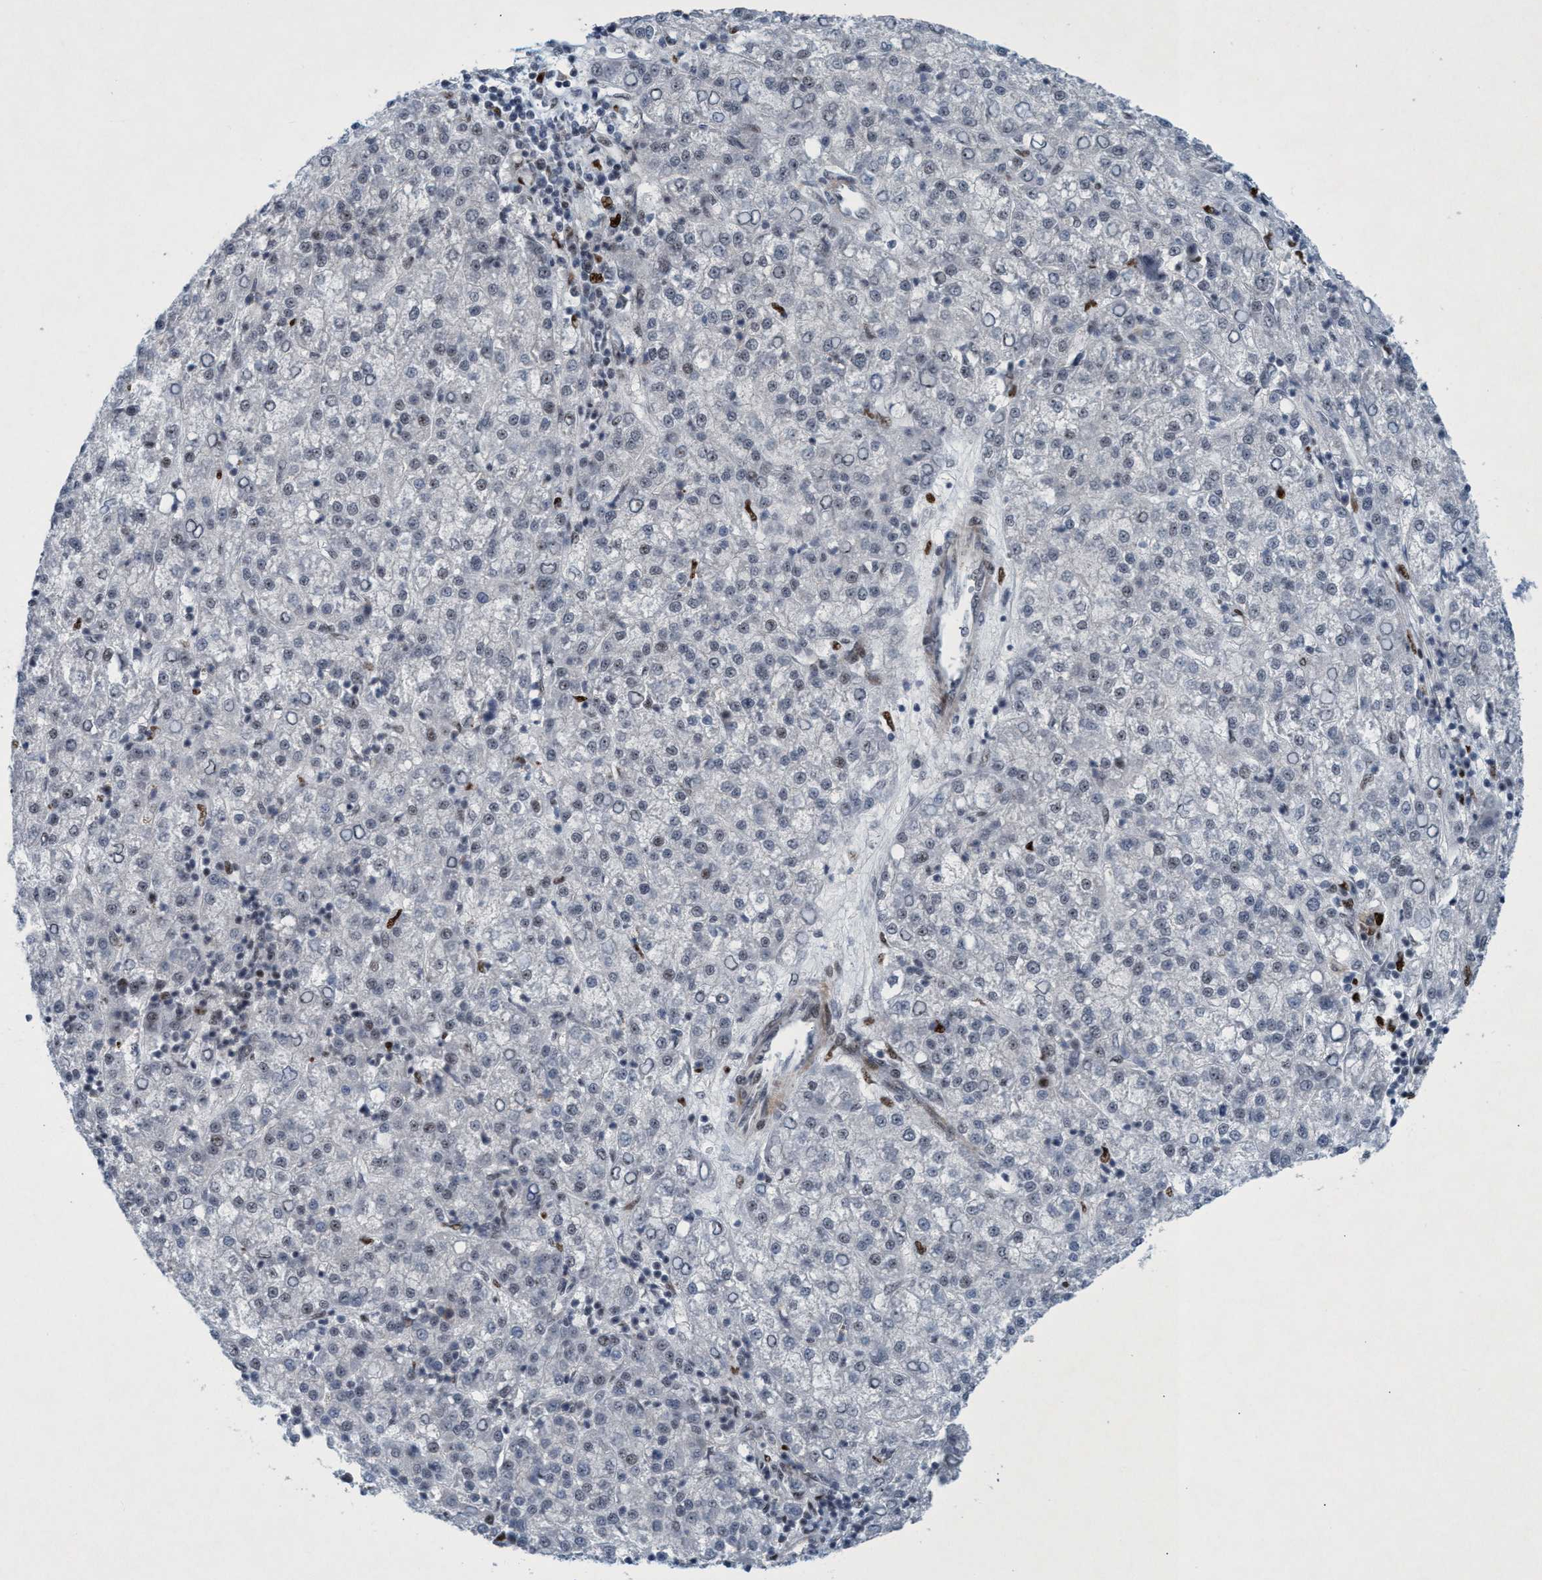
{"staining": {"intensity": "negative", "quantity": "none", "location": "none"}, "tissue": "liver cancer", "cell_type": "Tumor cells", "image_type": "cancer", "snomed": [{"axis": "morphology", "description": "Carcinoma, Hepatocellular, NOS"}, {"axis": "topography", "description": "Liver"}], "caption": "High power microscopy micrograph of an immunohistochemistry (IHC) photomicrograph of liver cancer, revealing no significant staining in tumor cells. The staining was performed using DAB to visualize the protein expression in brown, while the nuclei were stained in blue with hematoxylin (Magnification: 20x).", "gene": "CWC27", "patient": {"sex": "female", "age": 58}}